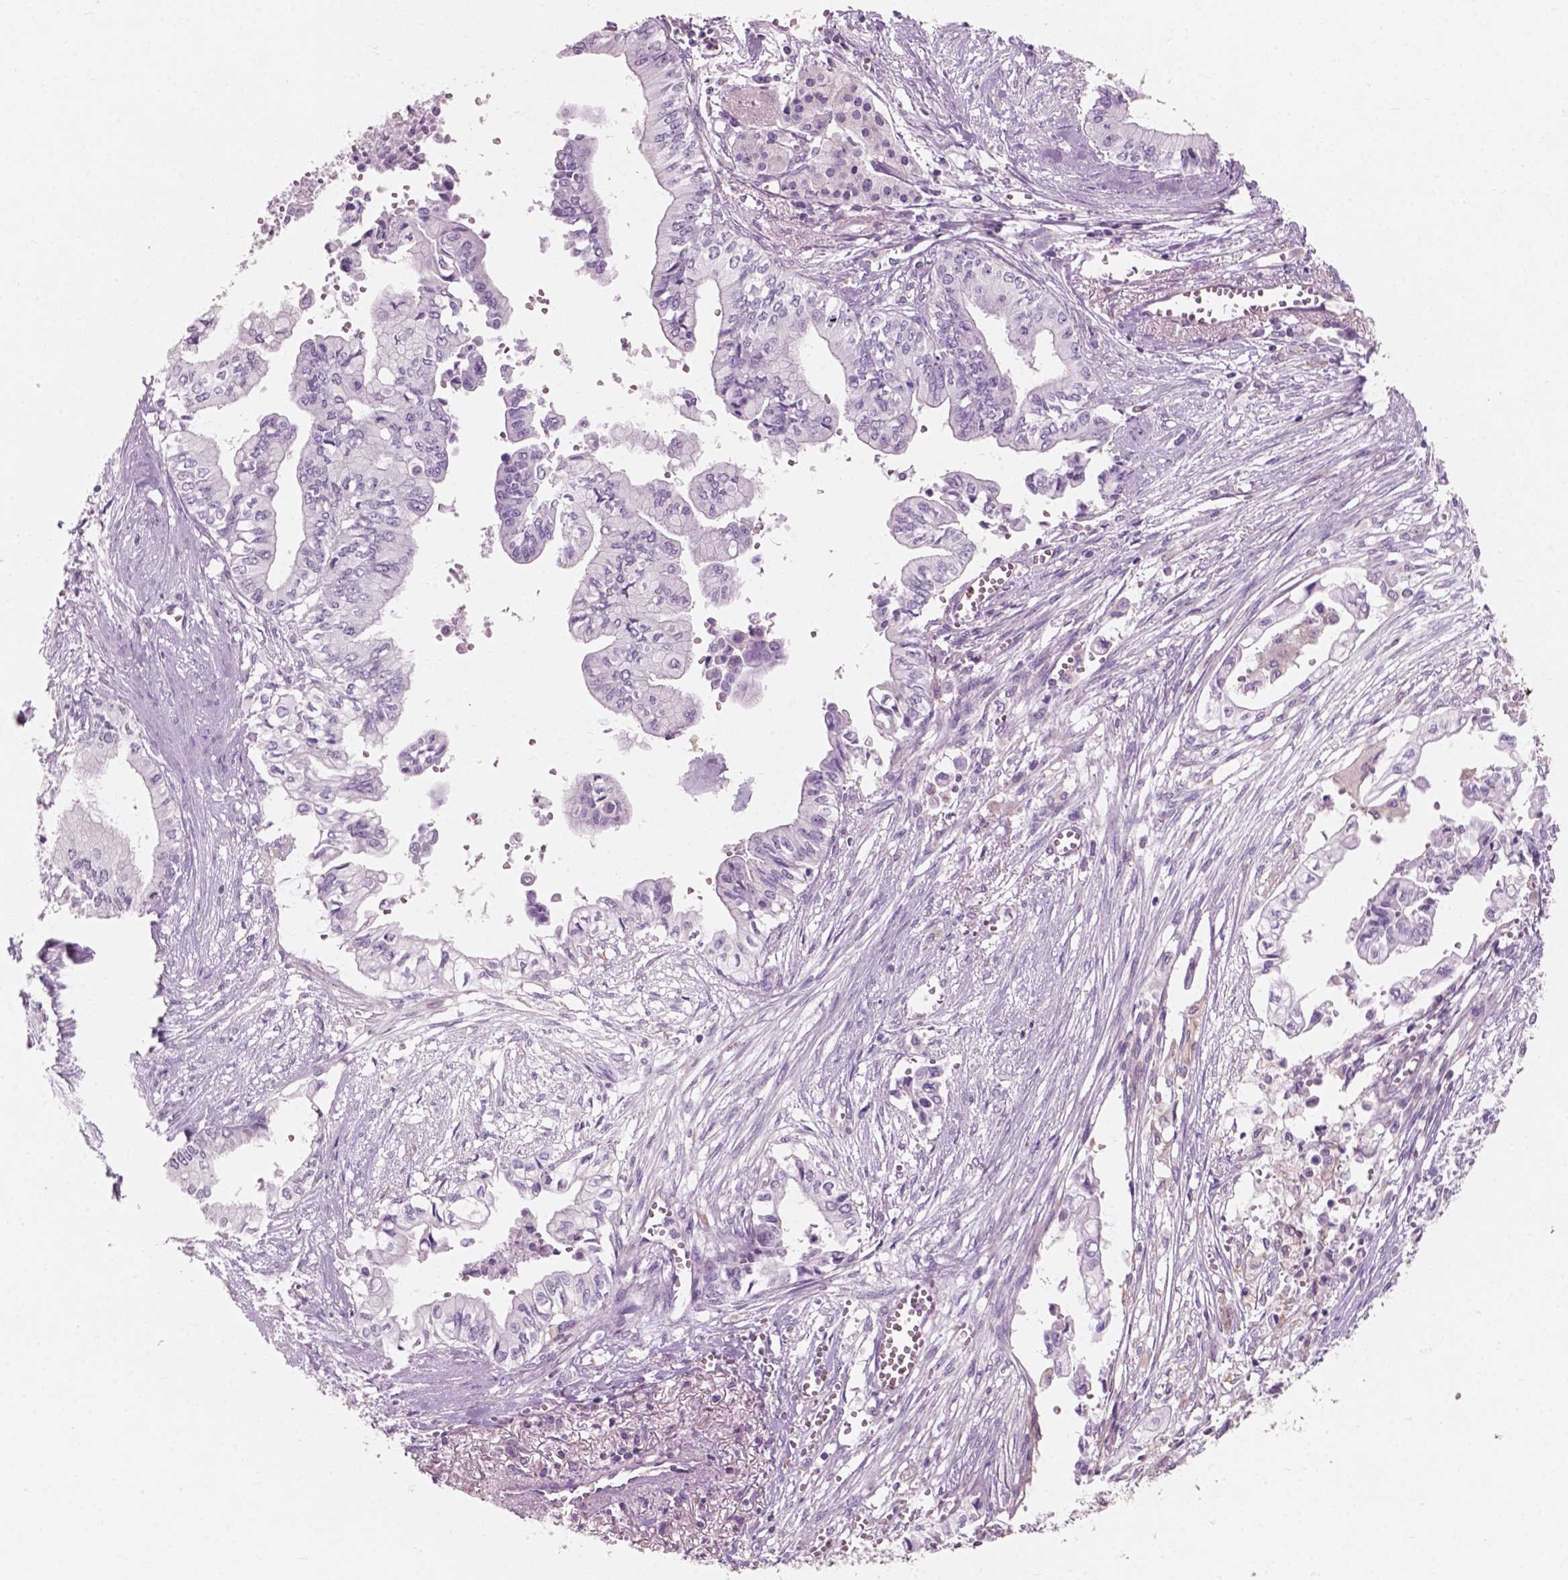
{"staining": {"intensity": "negative", "quantity": "none", "location": "none"}, "tissue": "pancreatic cancer", "cell_type": "Tumor cells", "image_type": "cancer", "snomed": [{"axis": "morphology", "description": "Adenocarcinoma, NOS"}, {"axis": "topography", "description": "Pancreas"}], "caption": "This histopathology image is of pancreatic cancer (adenocarcinoma) stained with immunohistochemistry (IHC) to label a protein in brown with the nuclei are counter-stained blue. There is no expression in tumor cells. (IHC, brightfield microscopy, high magnification).", "gene": "AWAT1", "patient": {"sex": "female", "age": 61}}